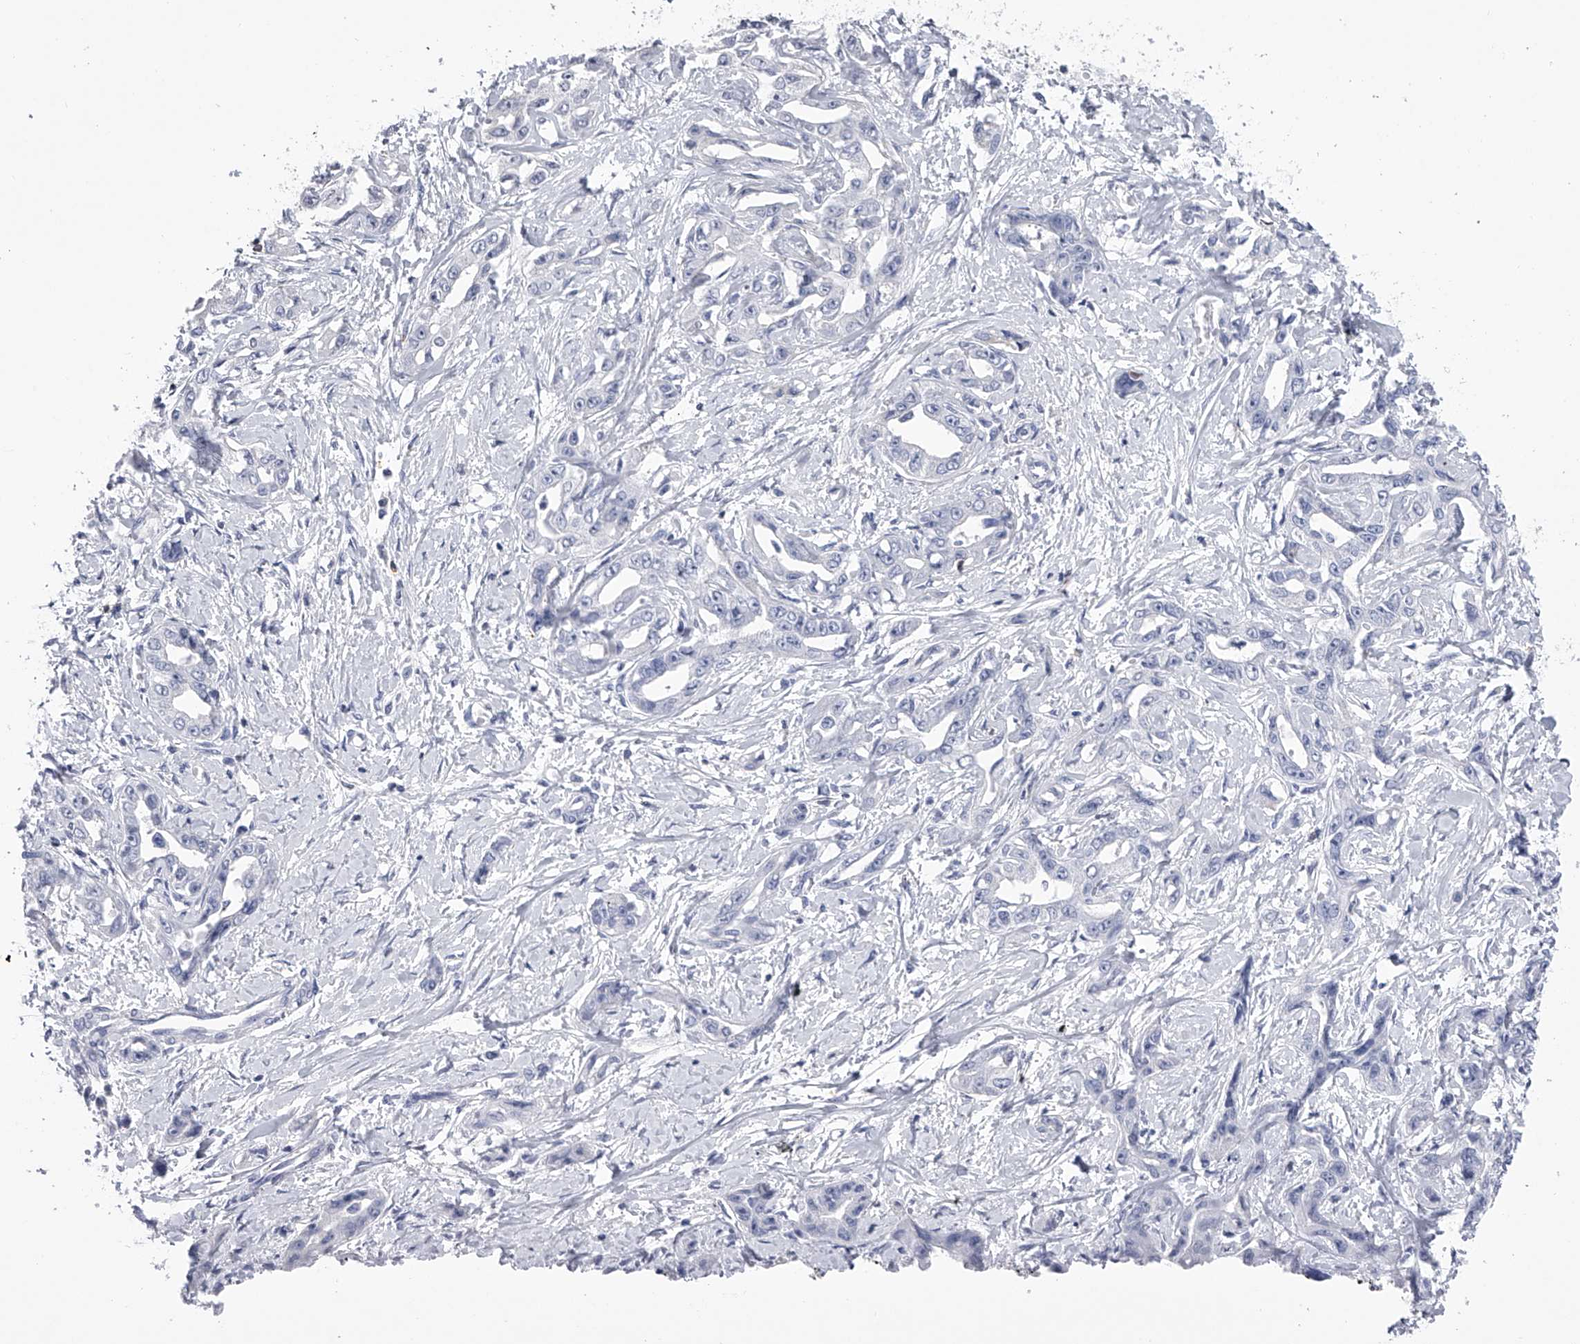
{"staining": {"intensity": "negative", "quantity": "none", "location": "none"}, "tissue": "liver cancer", "cell_type": "Tumor cells", "image_type": "cancer", "snomed": [{"axis": "morphology", "description": "Cholangiocarcinoma"}, {"axis": "topography", "description": "Liver"}], "caption": "Histopathology image shows no significant protein staining in tumor cells of cholangiocarcinoma (liver).", "gene": "TASP1", "patient": {"sex": "male", "age": 59}}